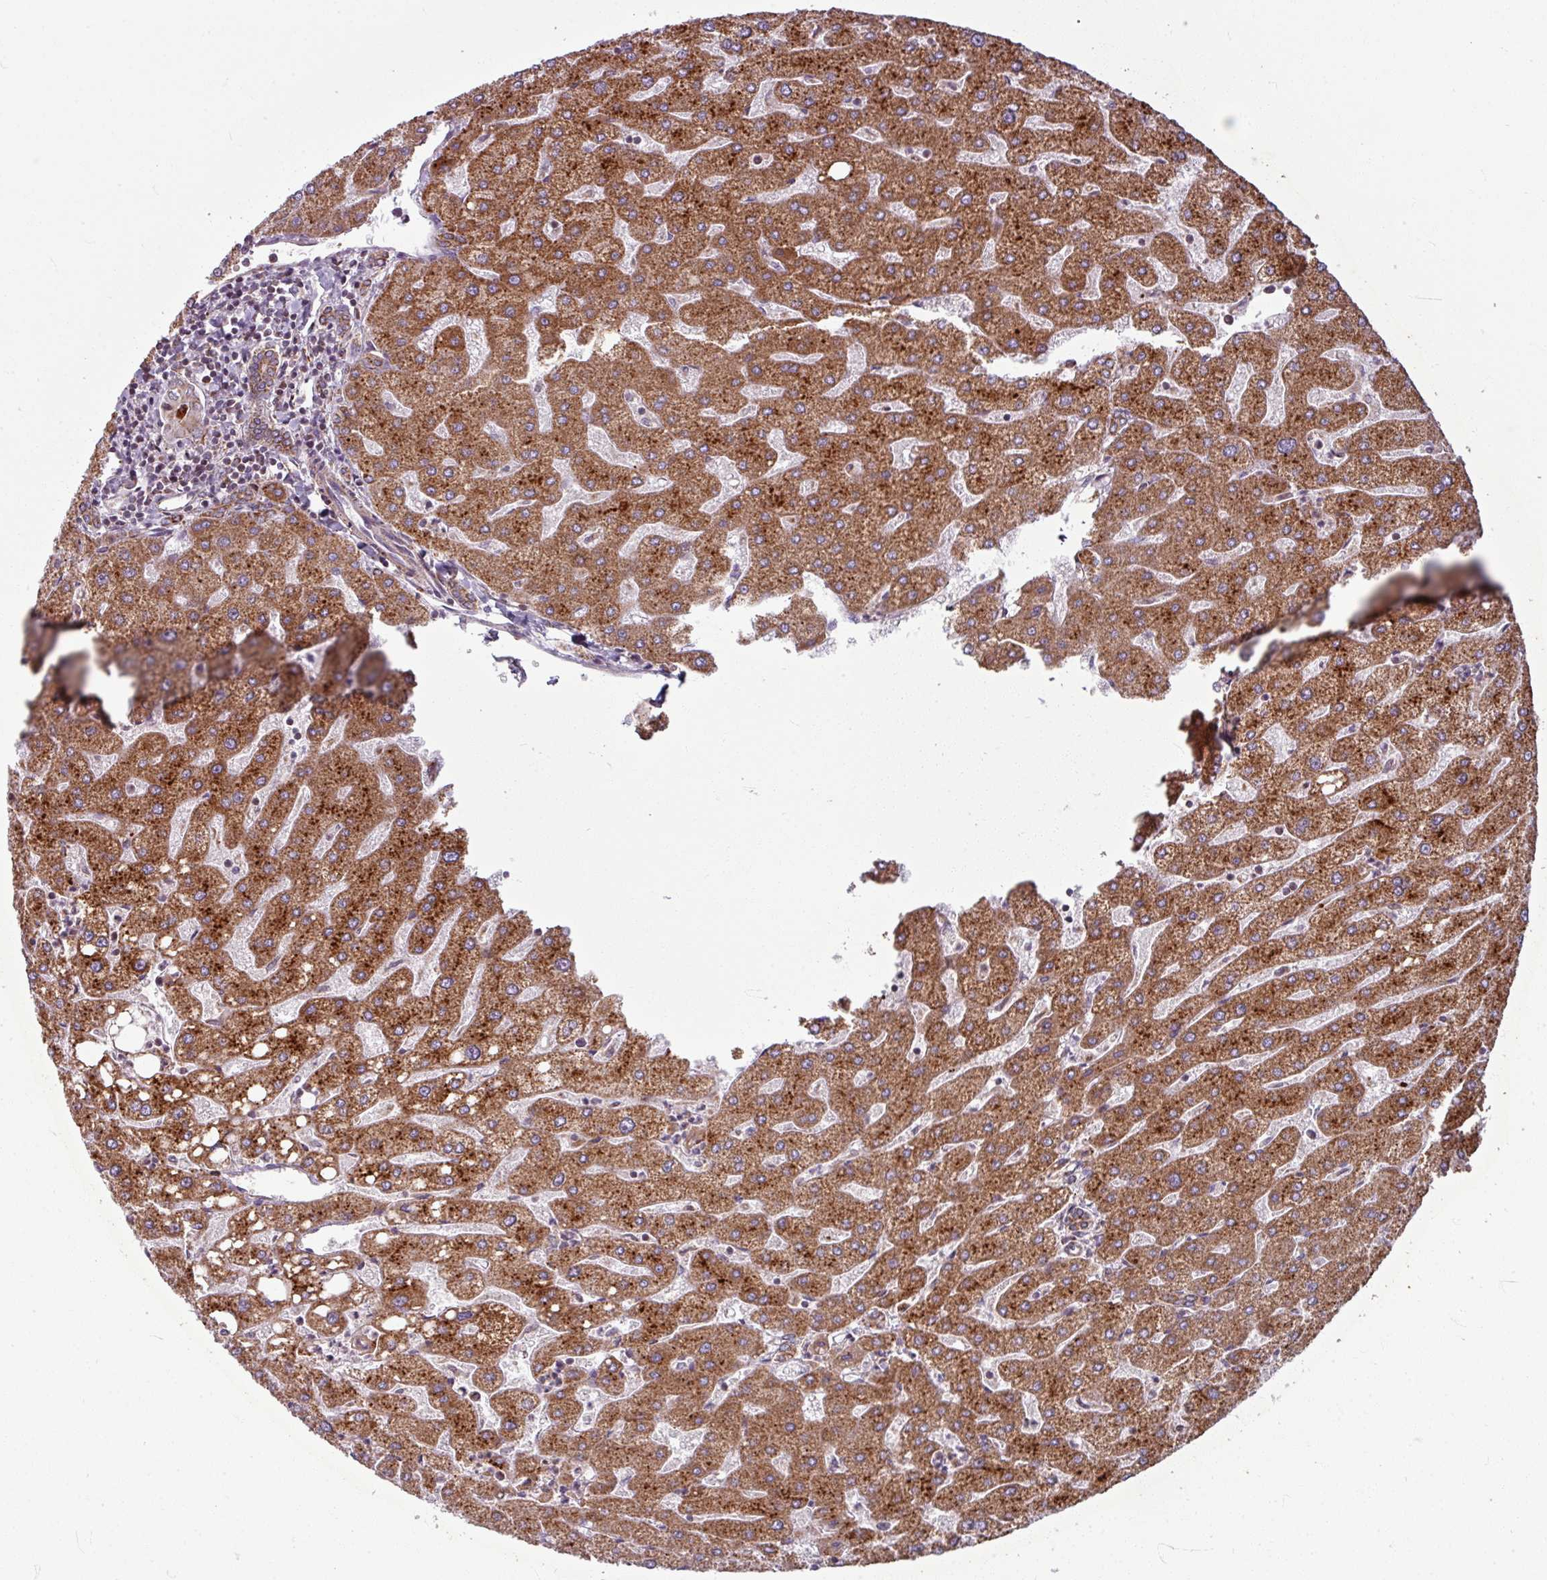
{"staining": {"intensity": "weak", "quantity": "25%-75%", "location": "cytoplasmic/membranous"}, "tissue": "liver", "cell_type": "Cholangiocytes", "image_type": "normal", "snomed": [{"axis": "morphology", "description": "Normal tissue, NOS"}, {"axis": "topography", "description": "Liver"}], "caption": "Weak cytoplasmic/membranous positivity is identified in approximately 25%-75% of cholangiocytes in benign liver.", "gene": "MAGT1", "patient": {"sex": "male", "age": 67}}